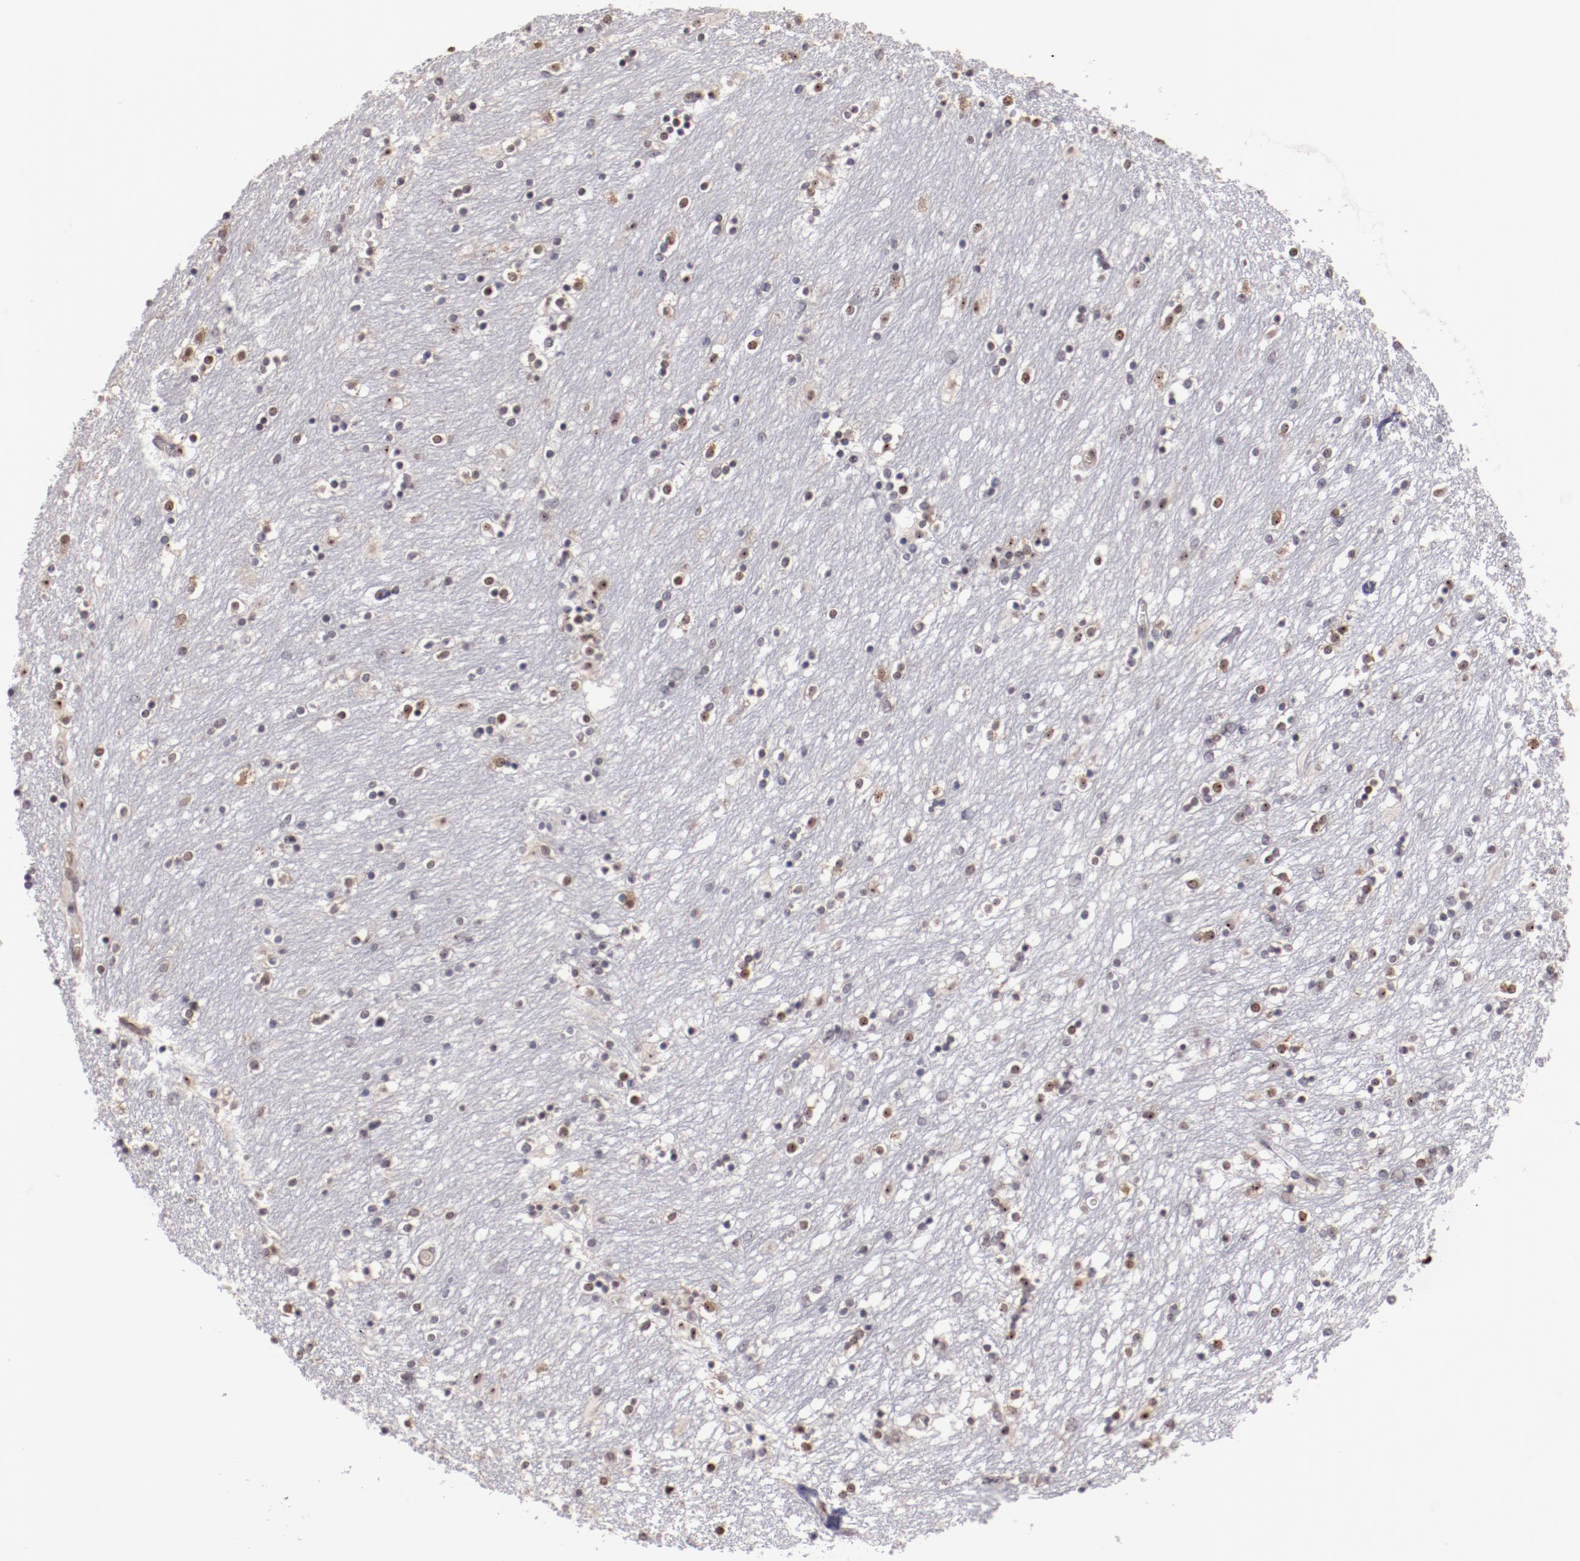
{"staining": {"intensity": "moderate", "quantity": "25%-75%", "location": "nuclear"}, "tissue": "caudate", "cell_type": "Glial cells", "image_type": "normal", "snomed": [{"axis": "morphology", "description": "Normal tissue, NOS"}, {"axis": "topography", "description": "Lateral ventricle wall"}], "caption": "This histopathology image demonstrates immunohistochemistry (IHC) staining of benign caudate, with medium moderate nuclear expression in about 25%-75% of glial cells.", "gene": "DDX24", "patient": {"sex": "female", "age": 54}}